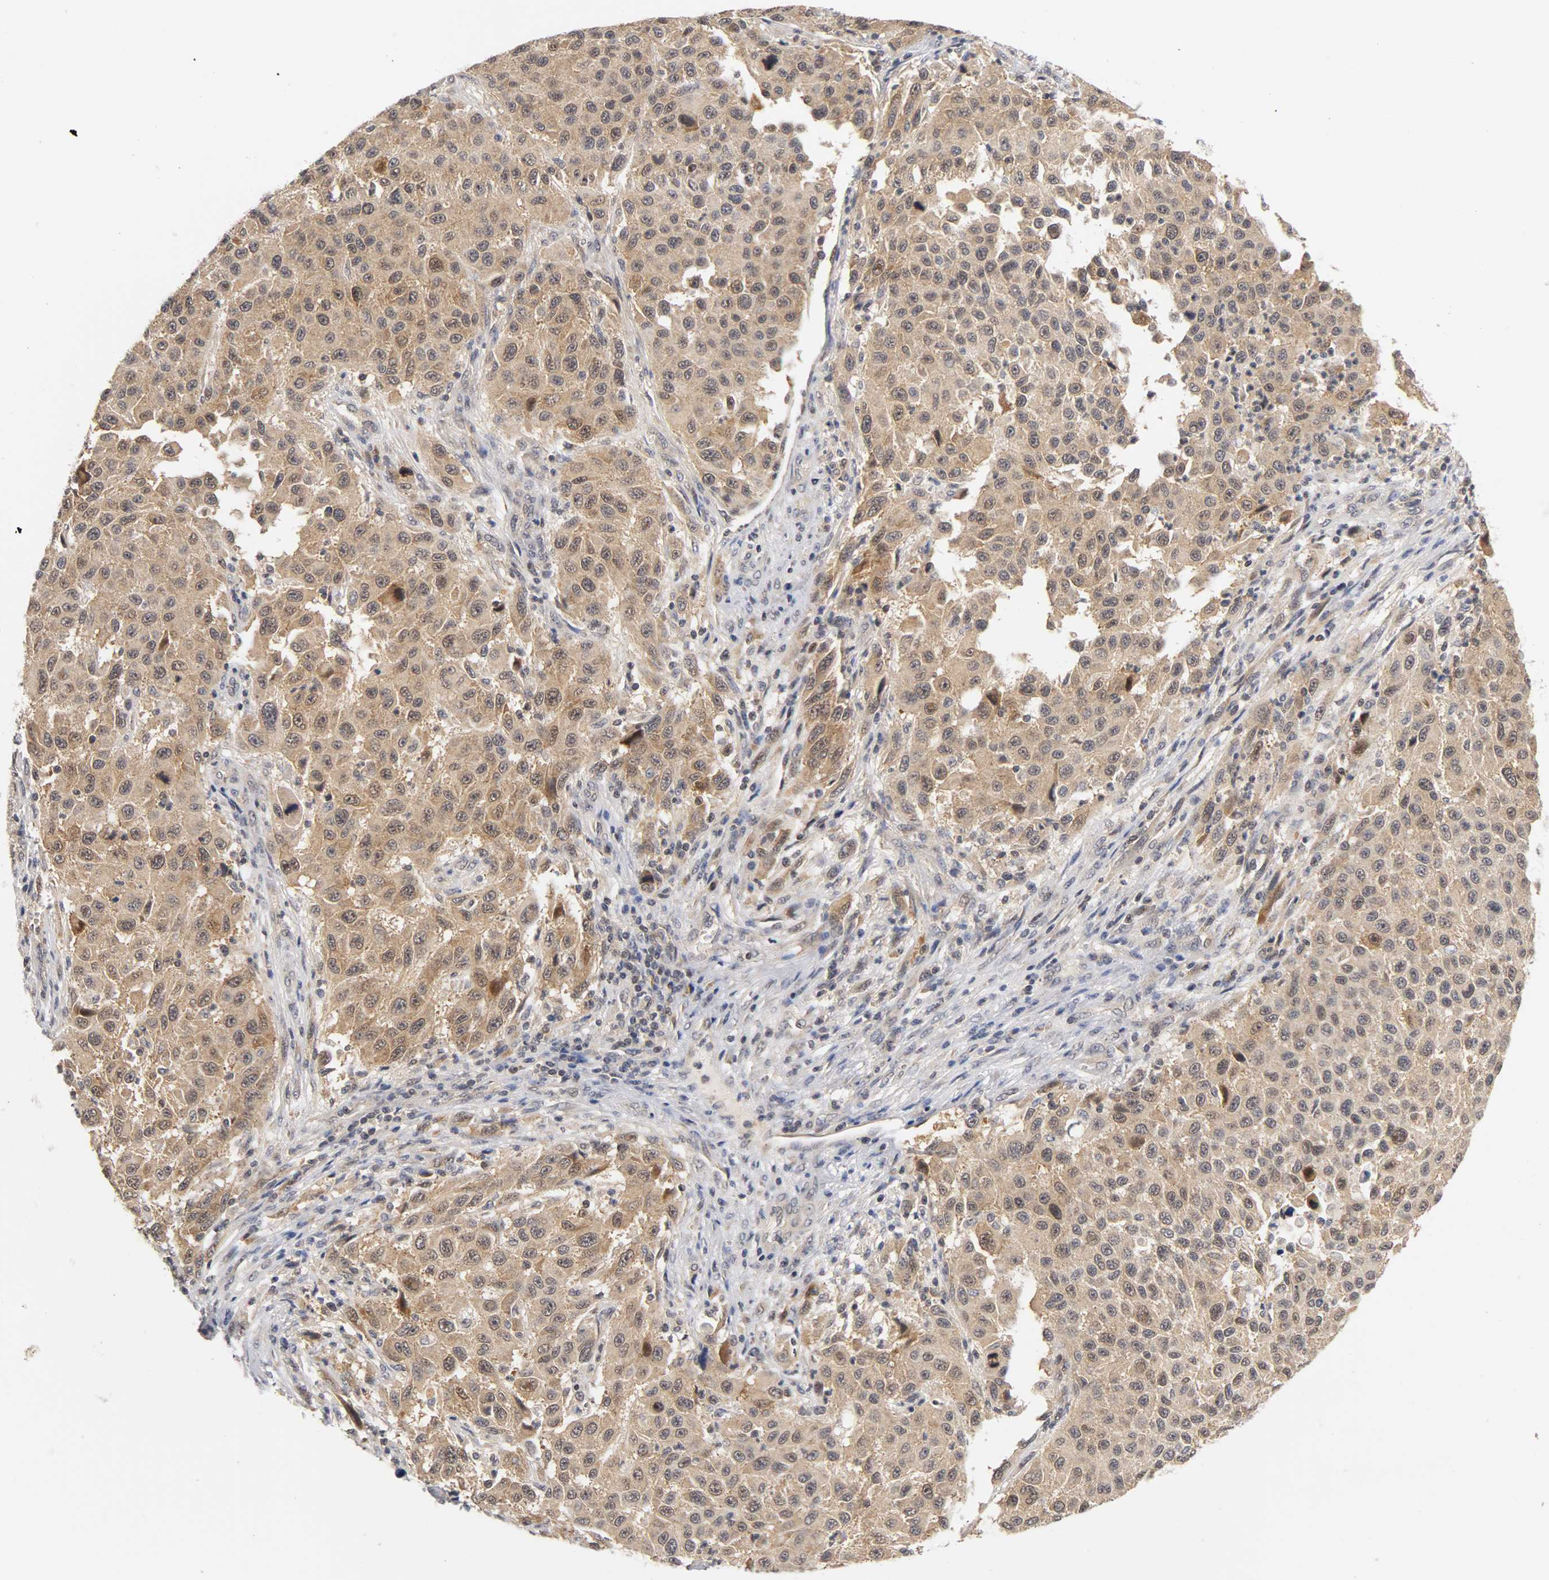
{"staining": {"intensity": "moderate", "quantity": ">75%", "location": "cytoplasmic/membranous,nuclear"}, "tissue": "melanoma", "cell_type": "Tumor cells", "image_type": "cancer", "snomed": [{"axis": "morphology", "description": "Malignant melanoma, Metastatic site"}, {"axis": "topography", "description": "Lymph node"}], "caption": "Protein staining of melanoma tissue shows moderate cytoplasmic/membranous and nuclear expression in approximately >75% of tumor cells. Using DAB (3,3'-diaminobenzidine) (brown) and hematoxylin (blue) stains, captured at high magnification using brightfield microscopy.", "gene": "UBE2M", "patient": {"sex": "male", "age": 61}}